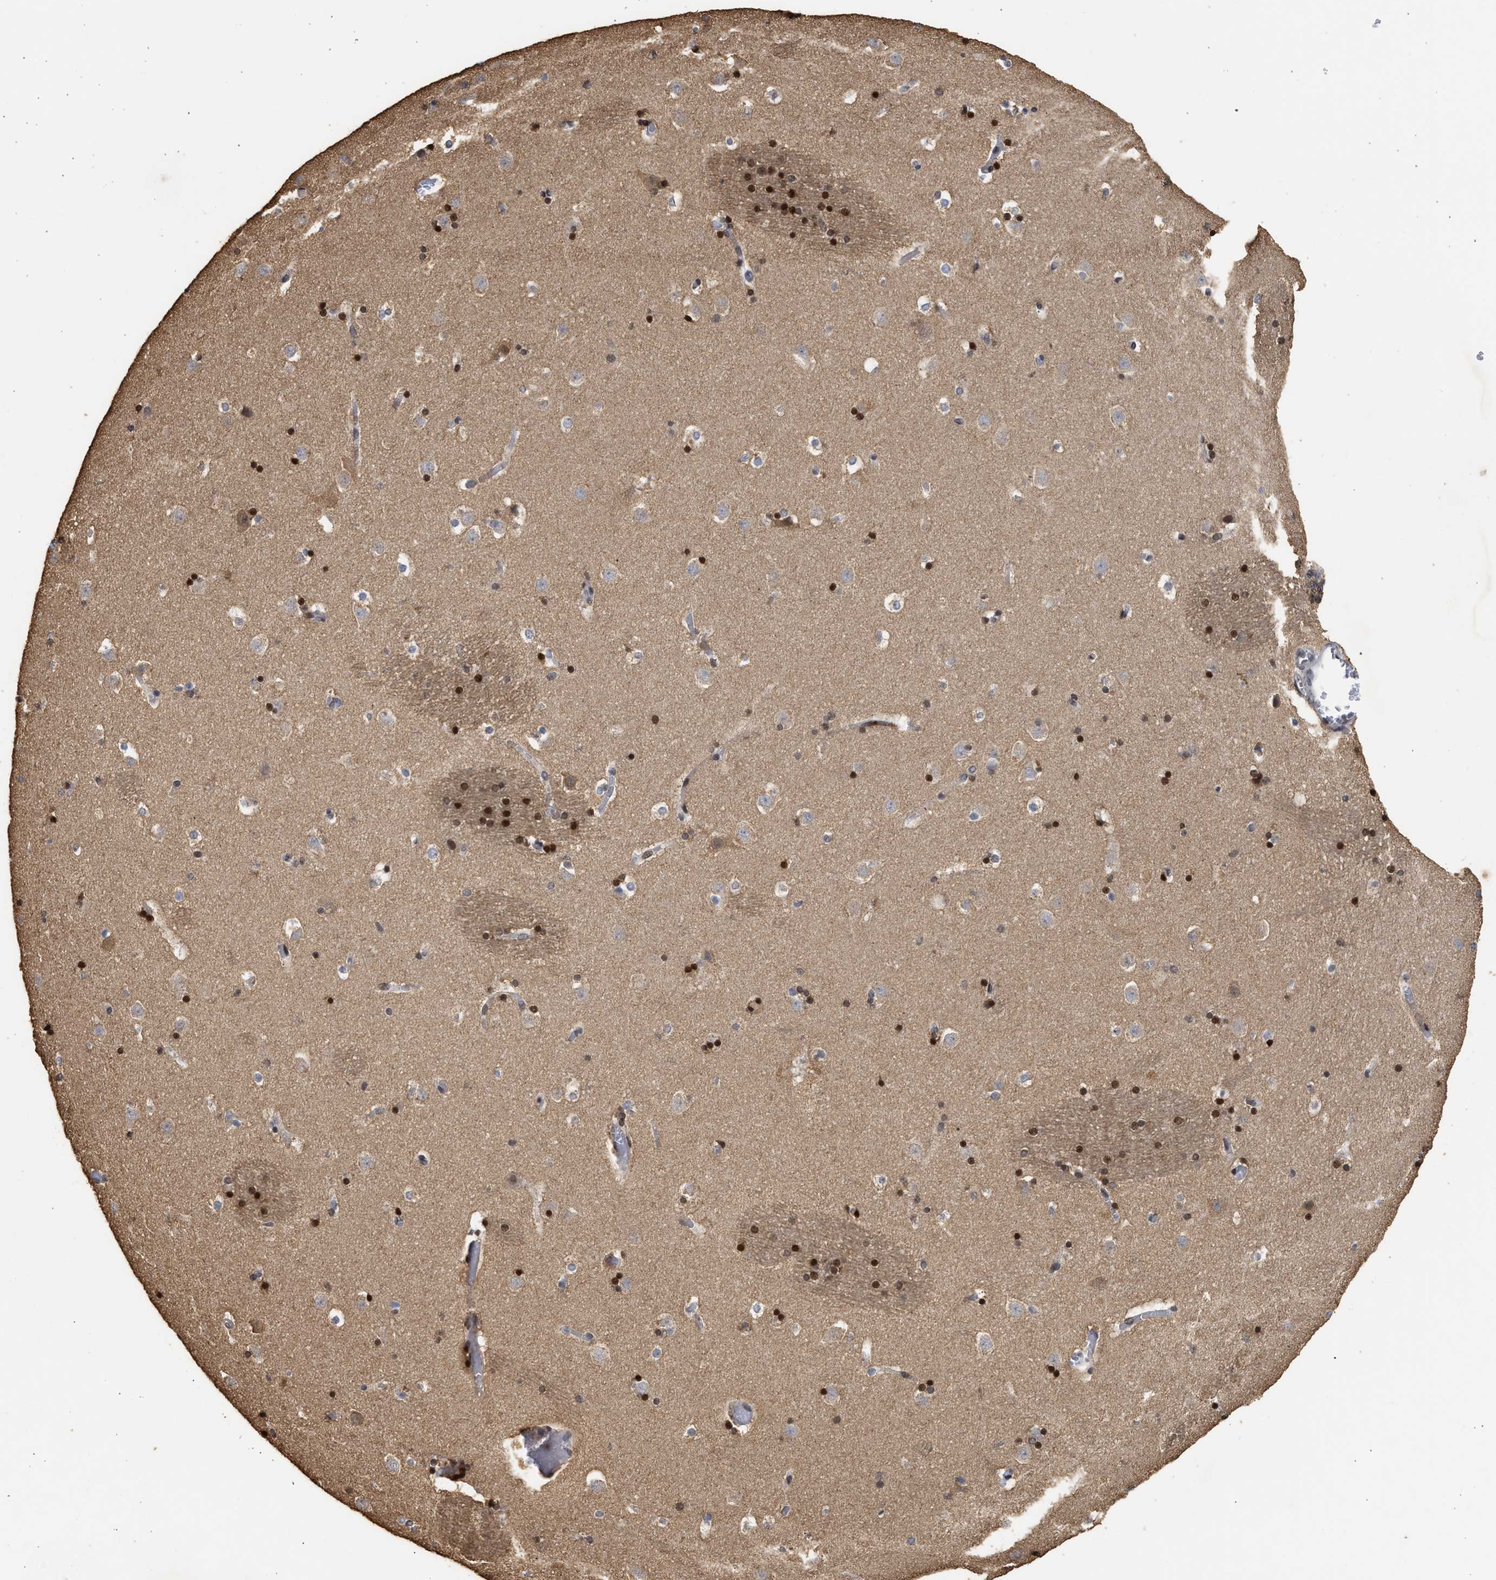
{"staining": {"intensity": "strong", "quantity": "25%-75%", "location": "nuclear"}, "tissue": "caudate", "cell_type": "Glial cells", "image_type": "normal", "snomed": [{"axis": "morphology", "description": "Normal tissue, NOS"}, {"axis": "topography", "description": "Lateral ventricle wall"}], "caption": "The photomicrograph demonstrates staining of benign caudate, revealing strong nuclear protein expression (brown color) within glial cells. (DAB IHC with brightfield microscopy, high magnification).", "gene": "ENSG00000142539", "patient": {"sex": "male", "age": 45}}